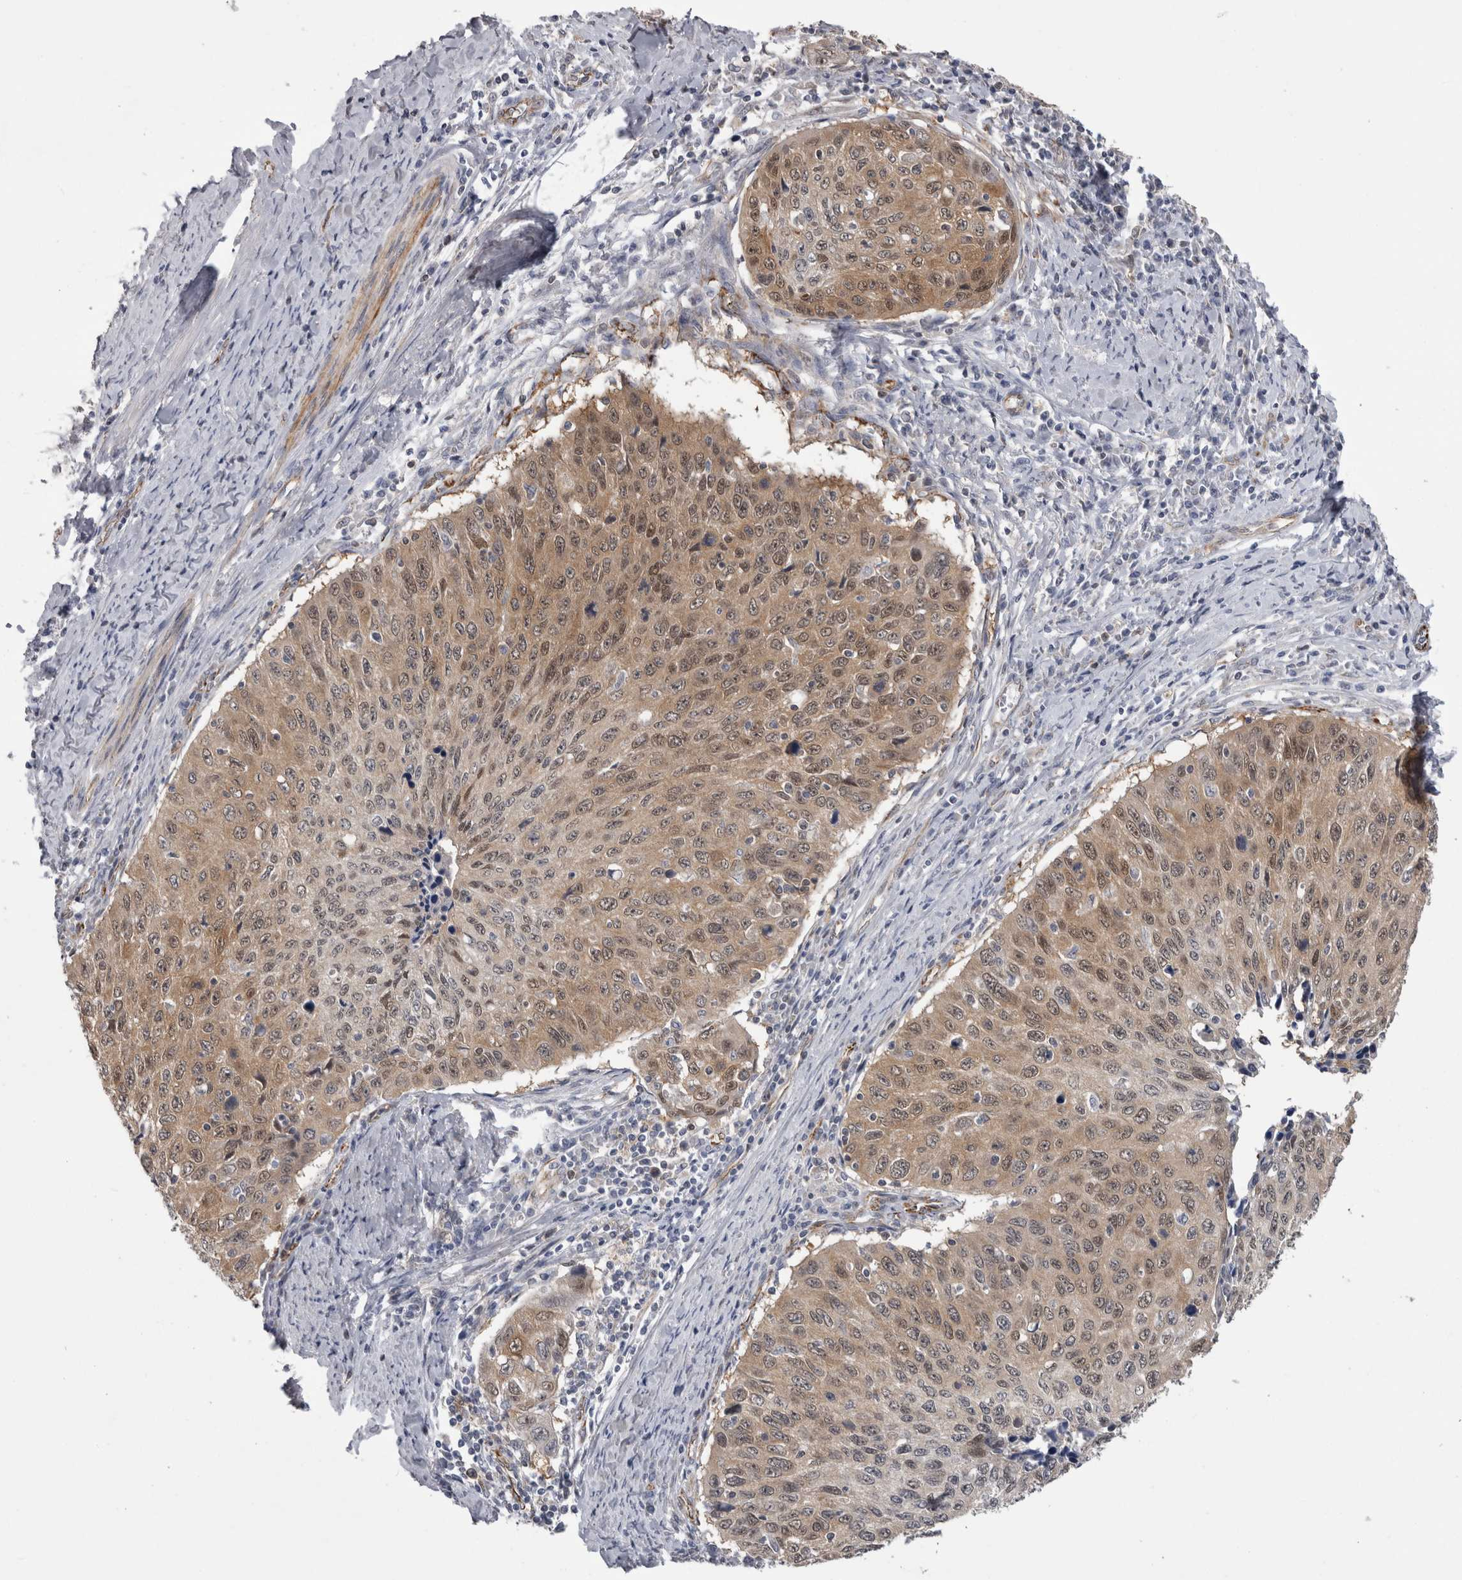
{"staining": {"intensity": "moderate", "quantity": ">75%", "location": "cytoplasmic/membranous,nuclear"}, "tissue": "cervical cancer", "cell_type": "Tumor cells", "image_type": "cancer", "snomed": [{"axis": "morphology", "description": "Squamous cell carcinoma, NOS"}, {"axis": "topography", "description": "Cervix"}], "caption": "The histopathology image demonstrates staining of cervical squamous cell carcinoma, revealing moderate cytoplasmic/membranous and nuclear protein staining (brown color) within tumor cells.", "gene": "ACOT7", "patient": {"sex": "female", "age": 53}}